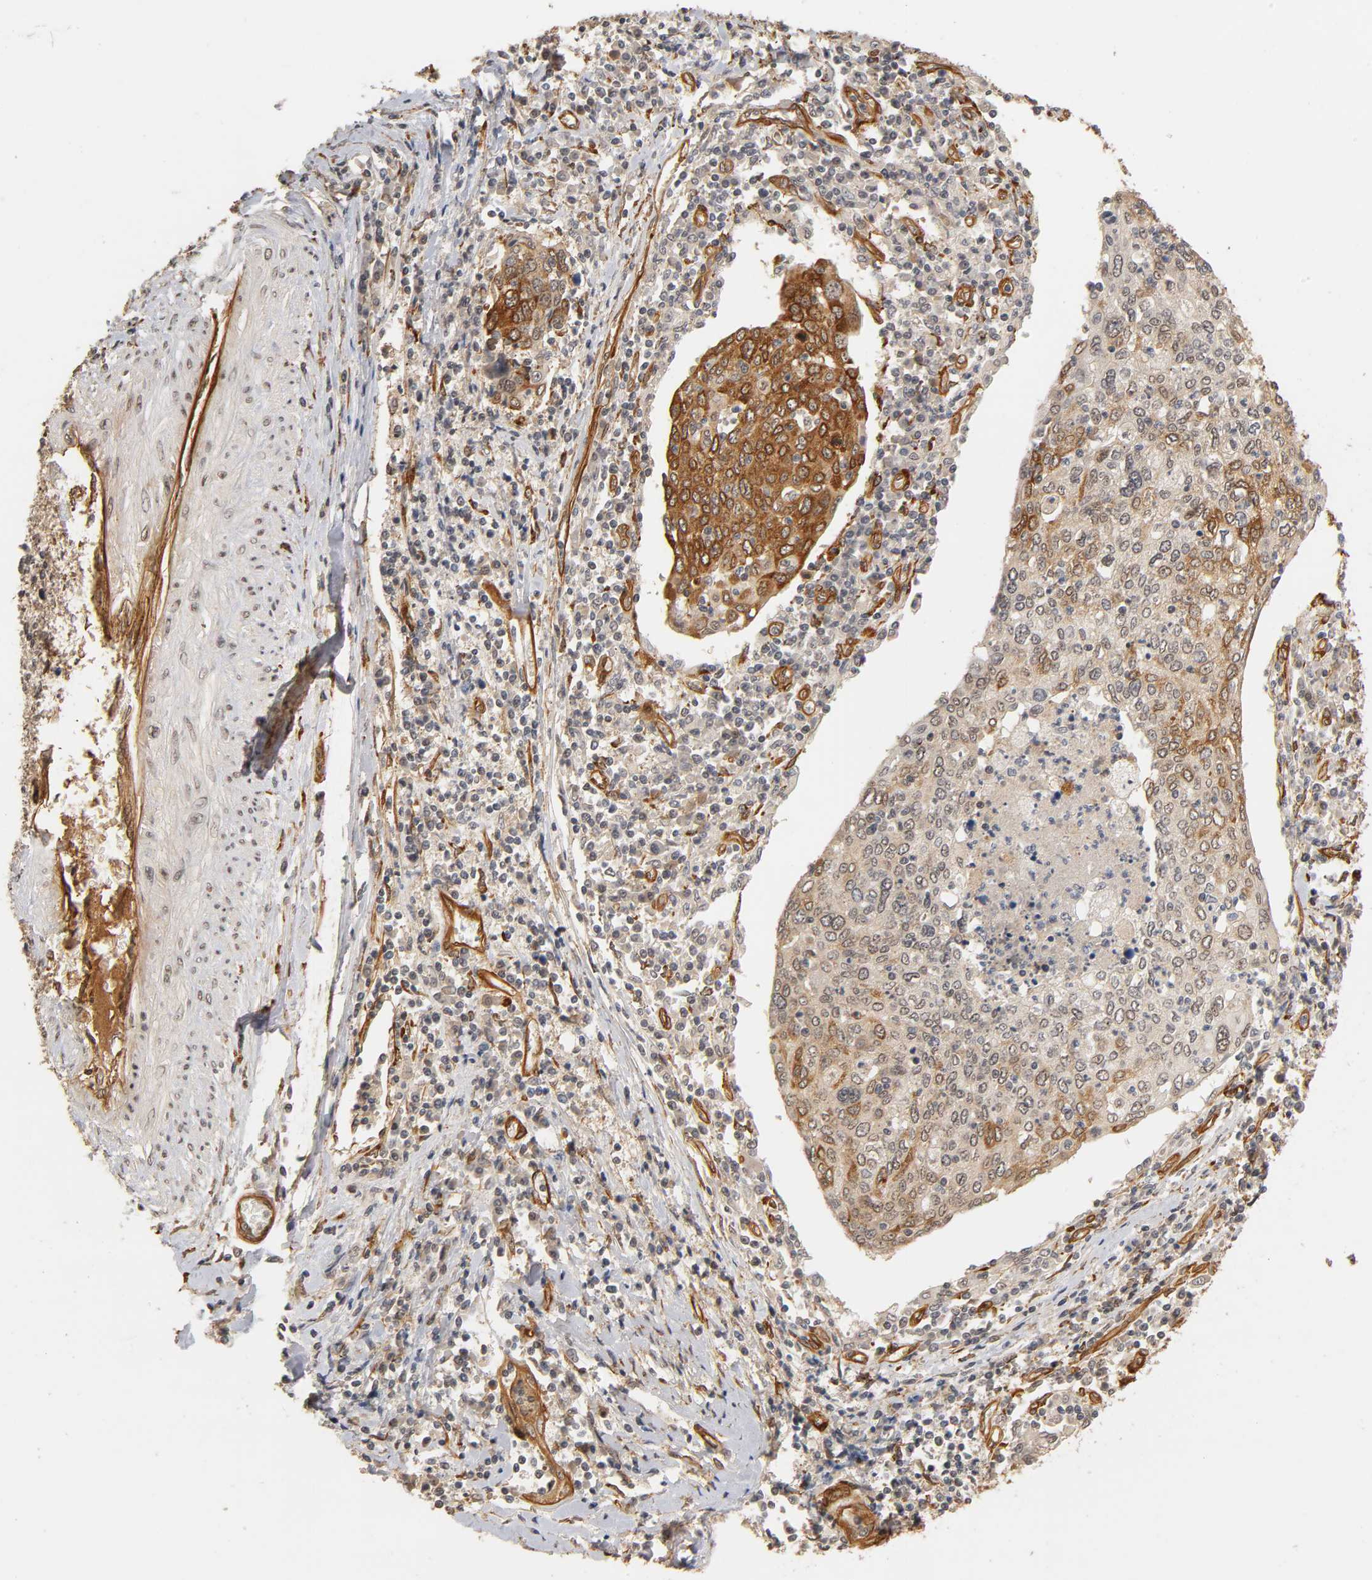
{"staining": {"intensity": "strong", "quantity": ">75%", "location": "cytoplasmic/membranous"}, "tissue": "cervical cancer", "cell_type": "Tumor cells", "image_type": "cancer", "snomed": [{"axis": "morphology", "description": "Squamous cell carcinoma, NOS"}, {"axis": "topography", "description": "Cervix"}], "caption": "High-magnification brightfield microscopy of squamous cell carcinoma (cervical) stained with DAB (3,3'-diaminobenzidine) (brown) and counterstained with hematoxylin (blue). tumor cells exhibit strong cytoplasmic/membranous positivity is present in approximately>75% of cells.", "gene": "LAMB1", "patient": {"sex": "female", "age": 40}}